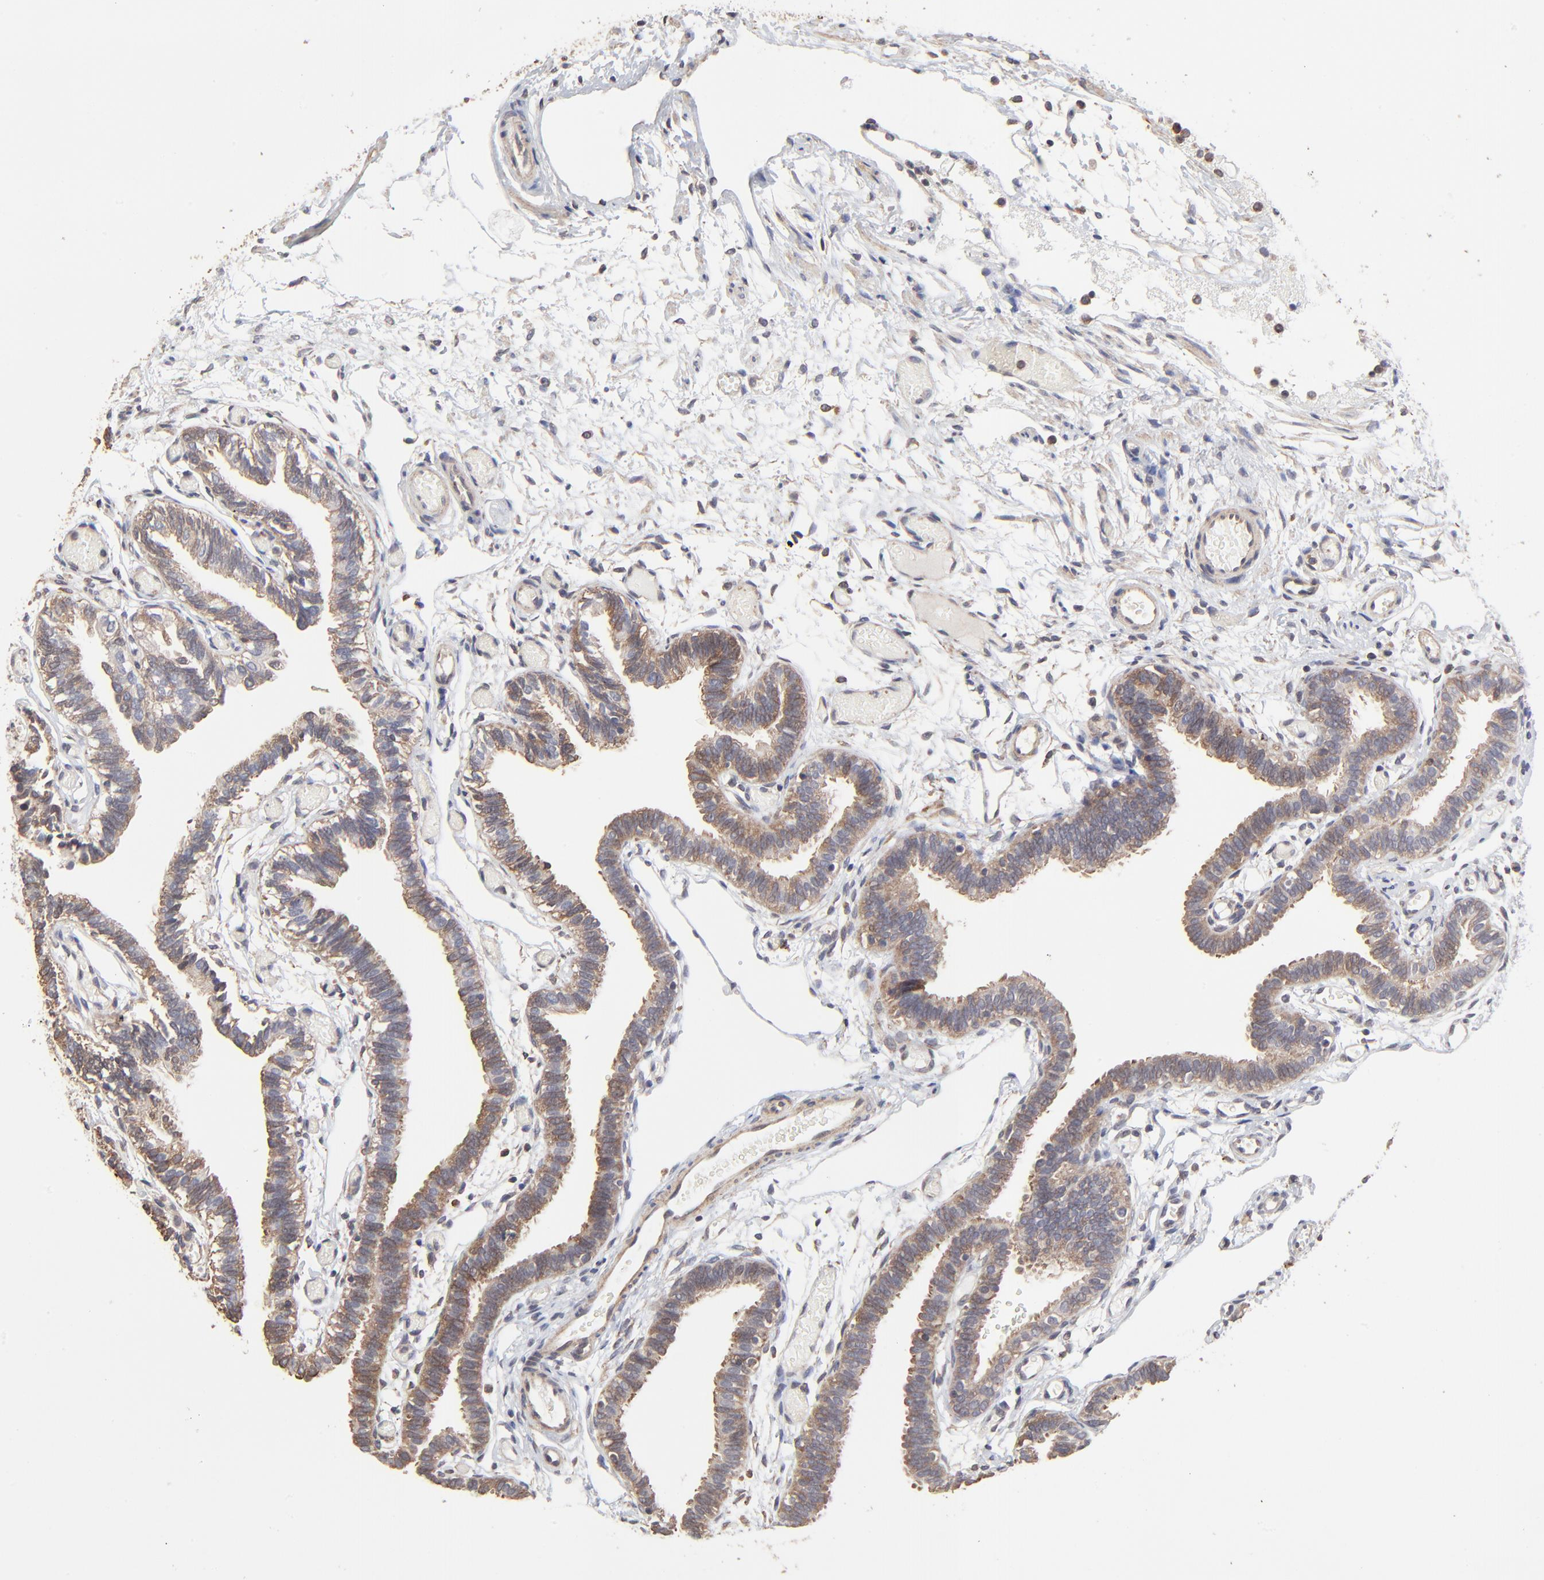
{"staining": {"intensity": "strong", "quantity": ">75%", "location": "cytoplasmic/membranous"}, "tissue": "fallopian tube", "cell_type": "Glandular cells", "image_type": "normal", "snomed": [{"axis": "morphology", "description": "Normal tissue, NOS"}, {"axis": "topography", "description": "Fallopian tube"}], "caption": "Immunohistochemical staining of benign fallopian tube demonstrates >75% levels of strong cytoplasmic/membranous protein staining in approximately >75% of glandular cells. (DAB = brown stain, brightfield microscopy at high magnification).", "gene": "ELP2", "patient": {"sex": "female", "age": 29}}